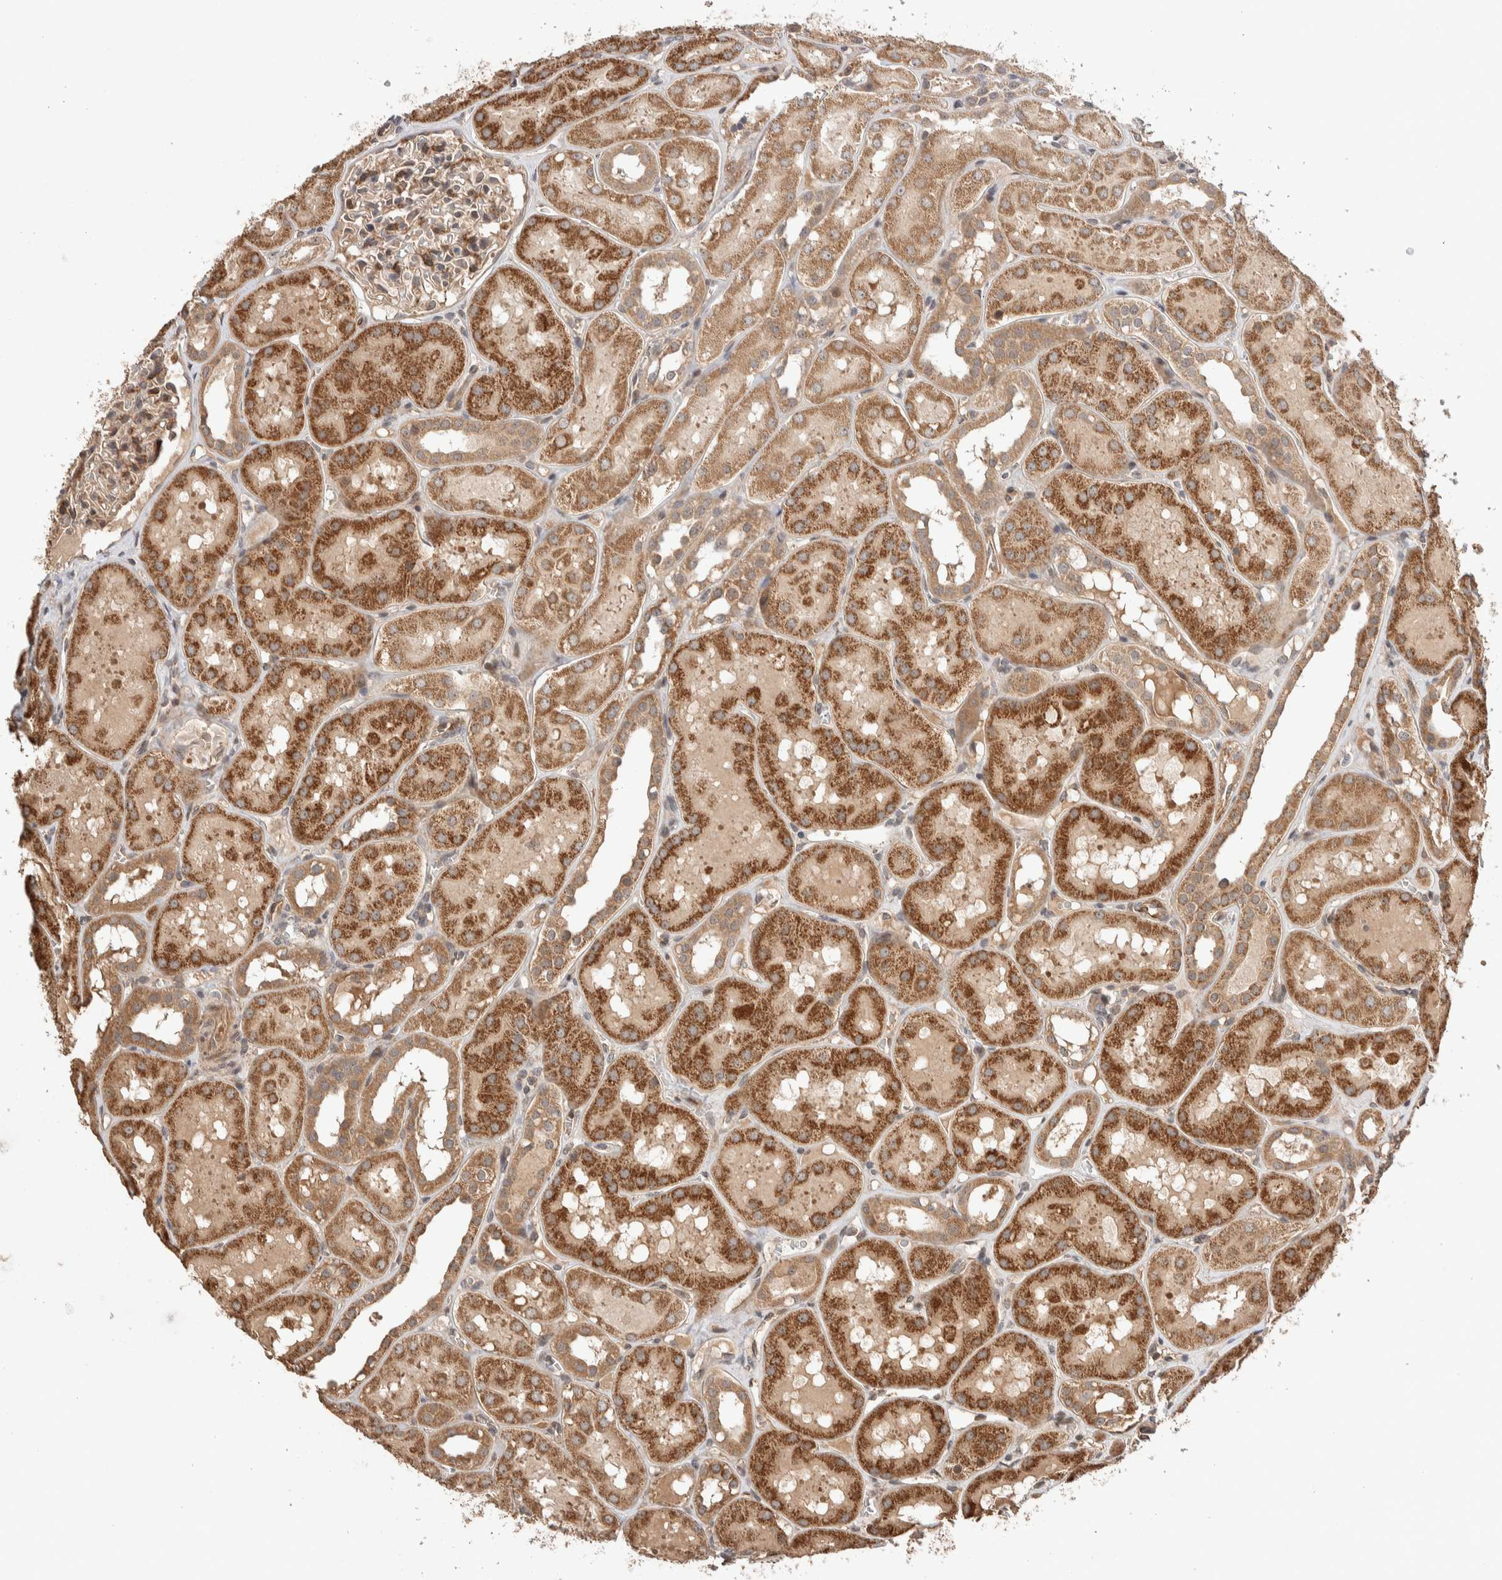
{"staining": {"intensity": "moderate", "quantity": "25%-75%", "location": "cytoplasmic/membranous"}, "tissue": "kidney", "cell_type": "Cells in glomeruli", "image_type": "normal", "snomed": [{"axis": "morphology", "description": "Normal tissue, NOS"}, {"axis": "topography", "description": "Kidney"}, {"axis": "topography", "description": "Urinary bladder"}], "caption": "Protein expression analysis of normal human kidney reveals moderate cytoplasmic/membranous positivity in approximately 25%-75% of cells in glomeruli. Nuclei are stained in blue.", "gene": "PRDM15", "patient": {"sex": "male", "age": 16}}